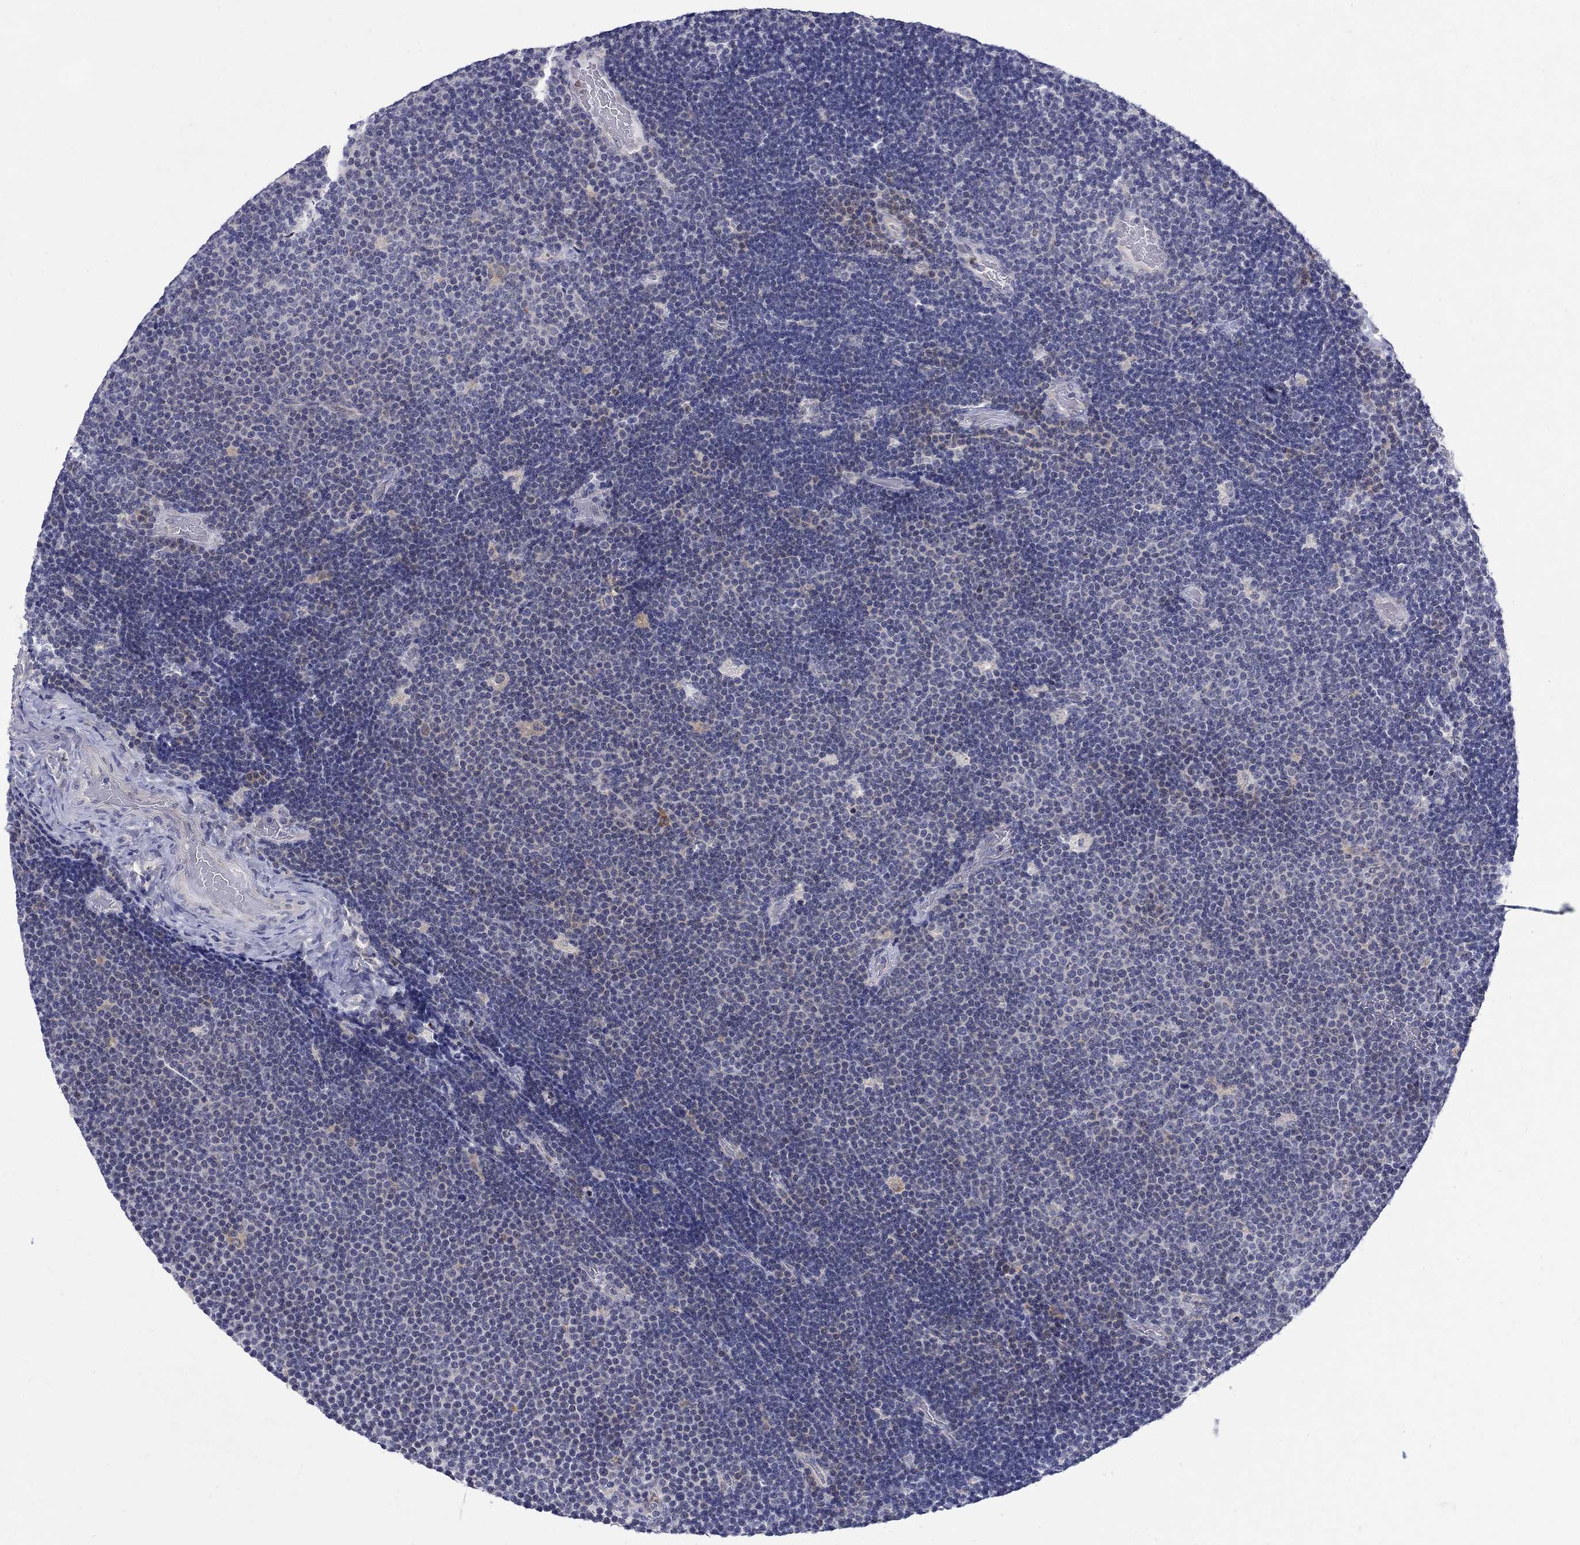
{"staining": {"intensity": "negative", "quantity": "none", "location": "none"}, "tissue": "lymphoma", "cell_type": "Tumor cells", "image_type": "cancer", "snomed": [{"axis": "morphology", "description": "Malignant lymphoma, non-Hodgkin's type, Low grade"}, {"axis": "topography", "description": "Brain"}], "caption": "A micrograph of human malignant lymphoma, non-Hodgkin's type (low-grade) is negative for staining in tumor cells. (Immunohistochemistry (ihc), brightfield microscopy, high magnification).", "gene": "ABCA4", "patient": {"sex": "female", "age": 66}}